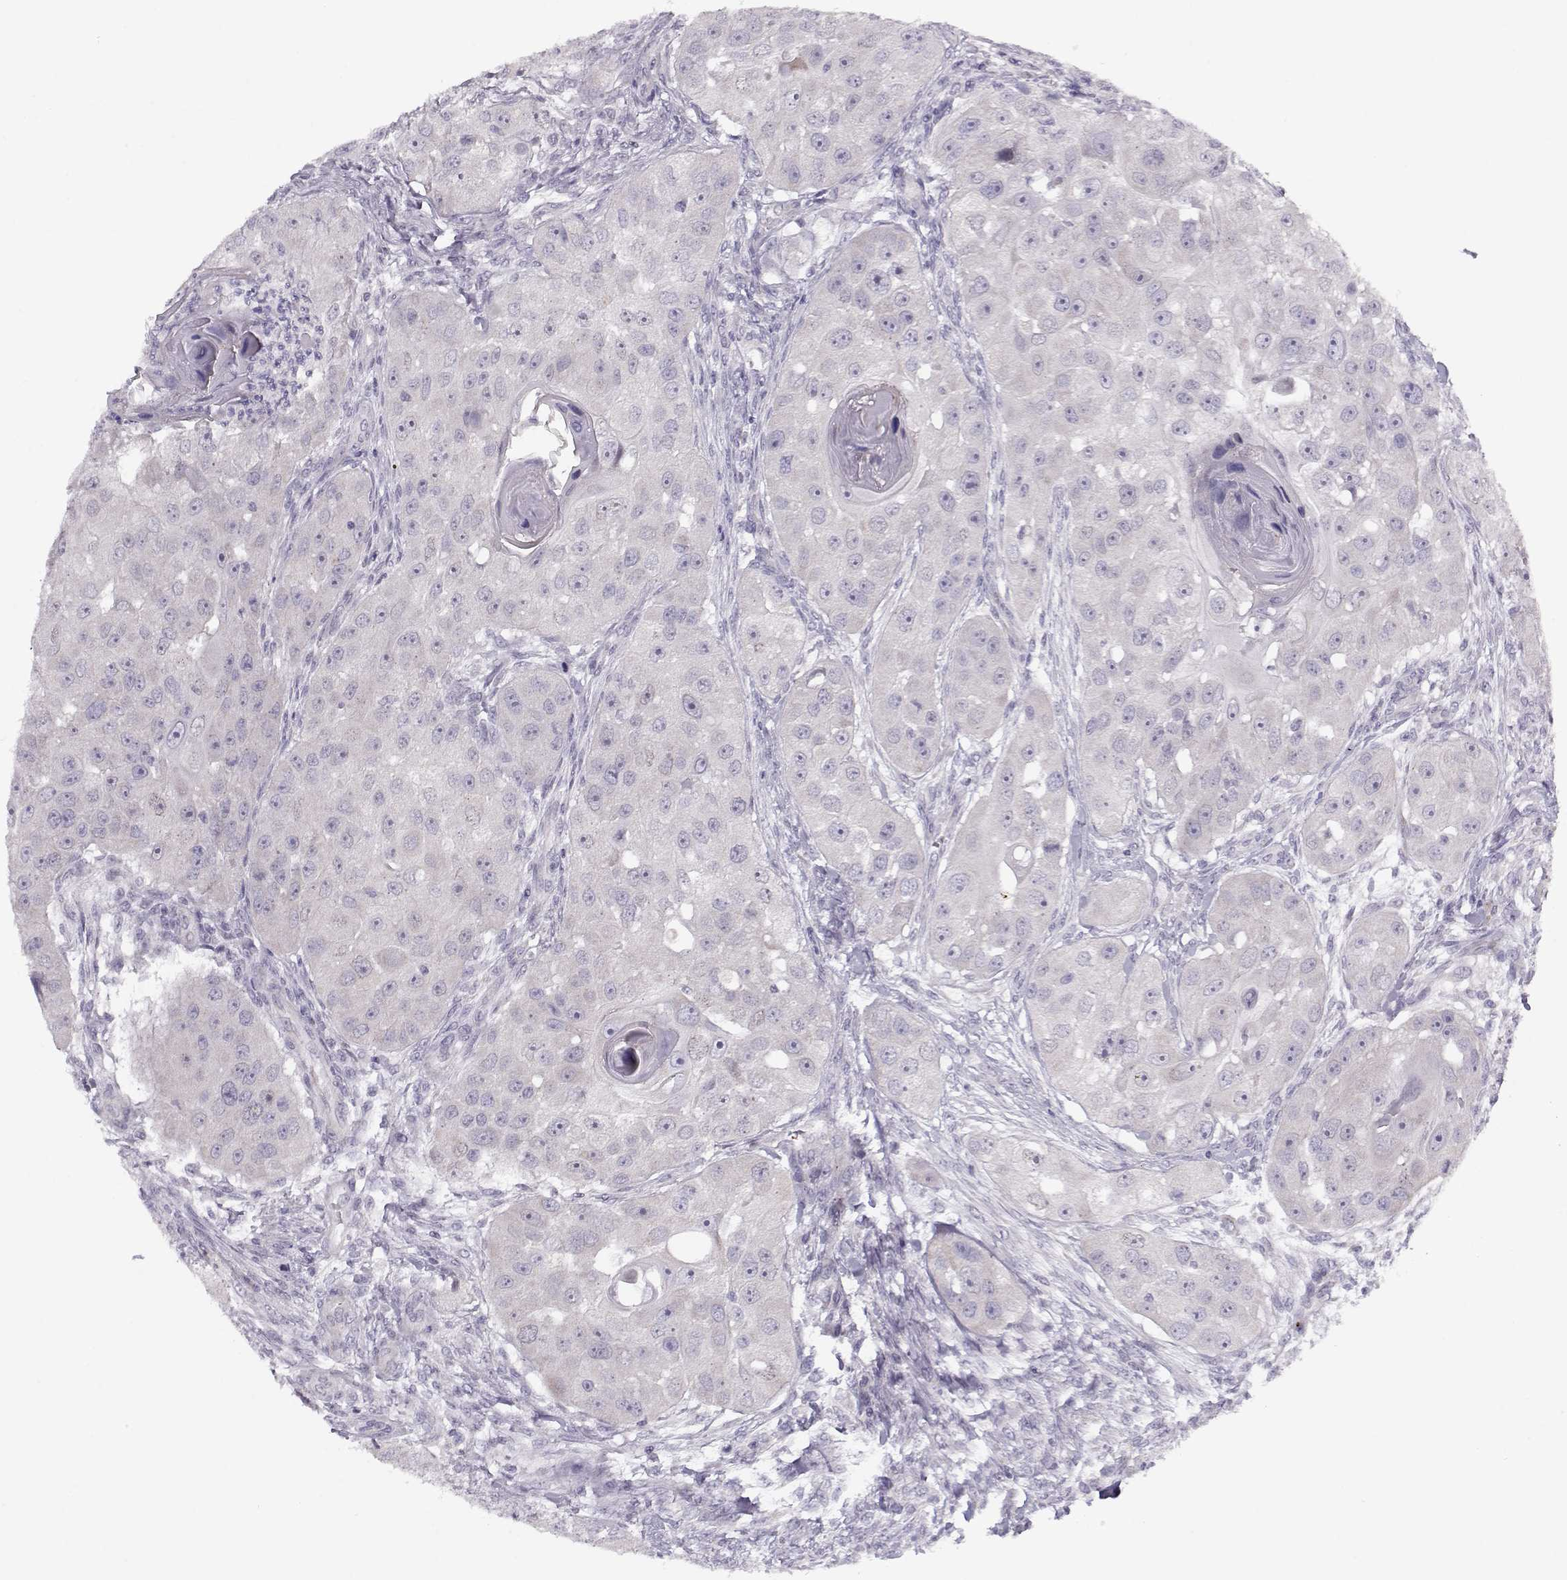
{"staining": {"intensity": "negative", "quantity": "none", "location": "none"}, "tissue": "head and neck cancer", "cell_type": "Tumor cells", "image_type": "cancer", "snomed": [{"axis": "morphology", "description": "Squamous cell carcinoma, NOS"}, {"axis": "topography", "description": "Head-Neck"}], "caption": "Tumor cells show no significant protein expression in squamous cell carcinoma (head and neck).", "gene": "KLF17", "patient": {"sex": "male", "age": 51}}